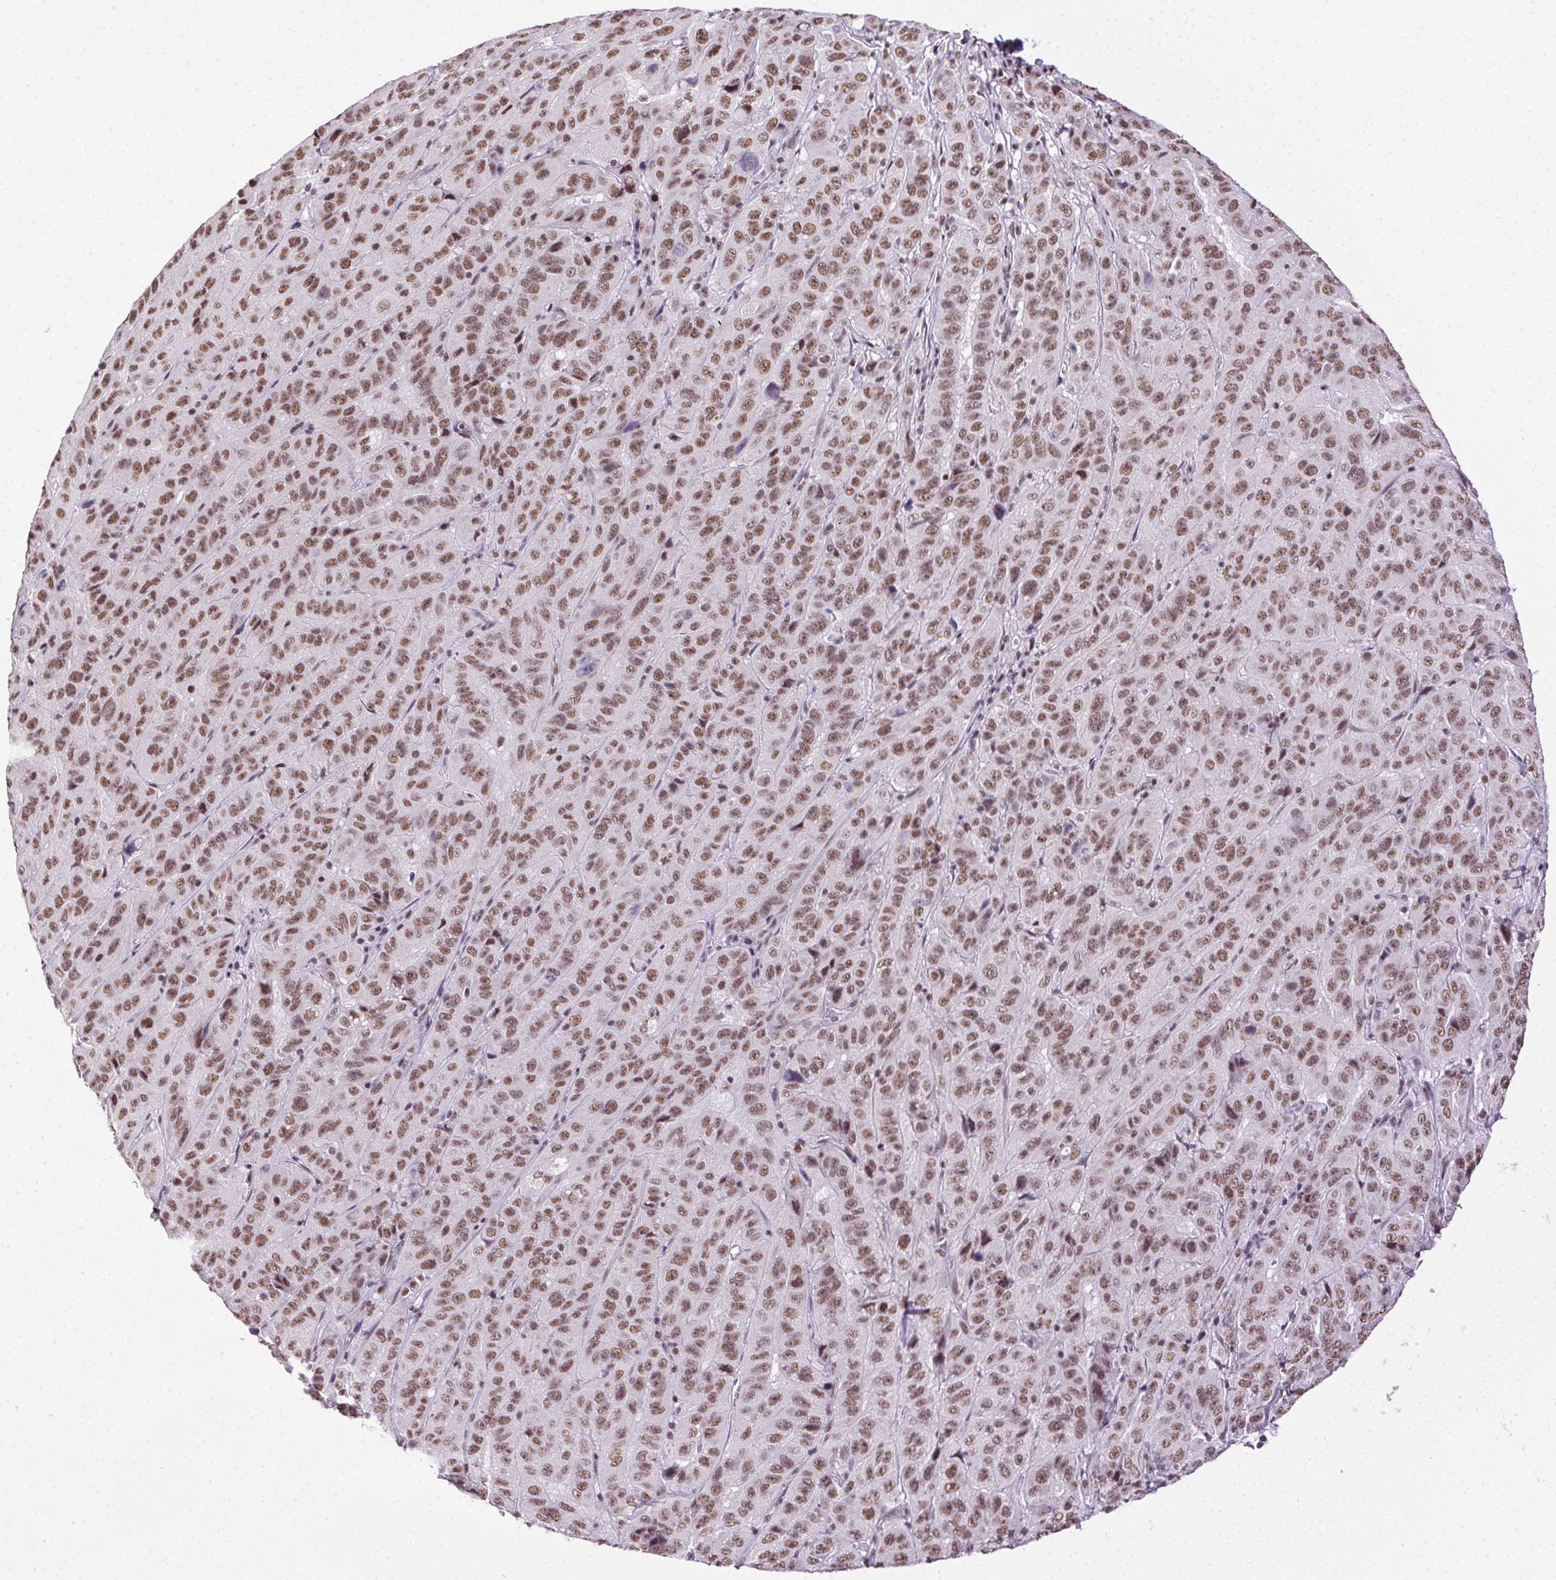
{"staining": {"intensity": "moderate", "quantity": ">75%", "location": "nuclear"}, "tissue": "pancreatic cancer", "cell_type": "Tumor cells", "image_type": "cancer", "snomed": [{"axis": "morphology", "description": "Adenocarcinoma, NOS"}, {"axis": "topography", "description": "Pancreas"}], "caption": "An image showing moderate nuclear positivity in about >75% of tumor cells in adenocarcinoma (pancreatic), as visualized by brown immunohistochemical staining.", "gene": "TRA2B", "patient": {"sex": "male", "age": 63}}